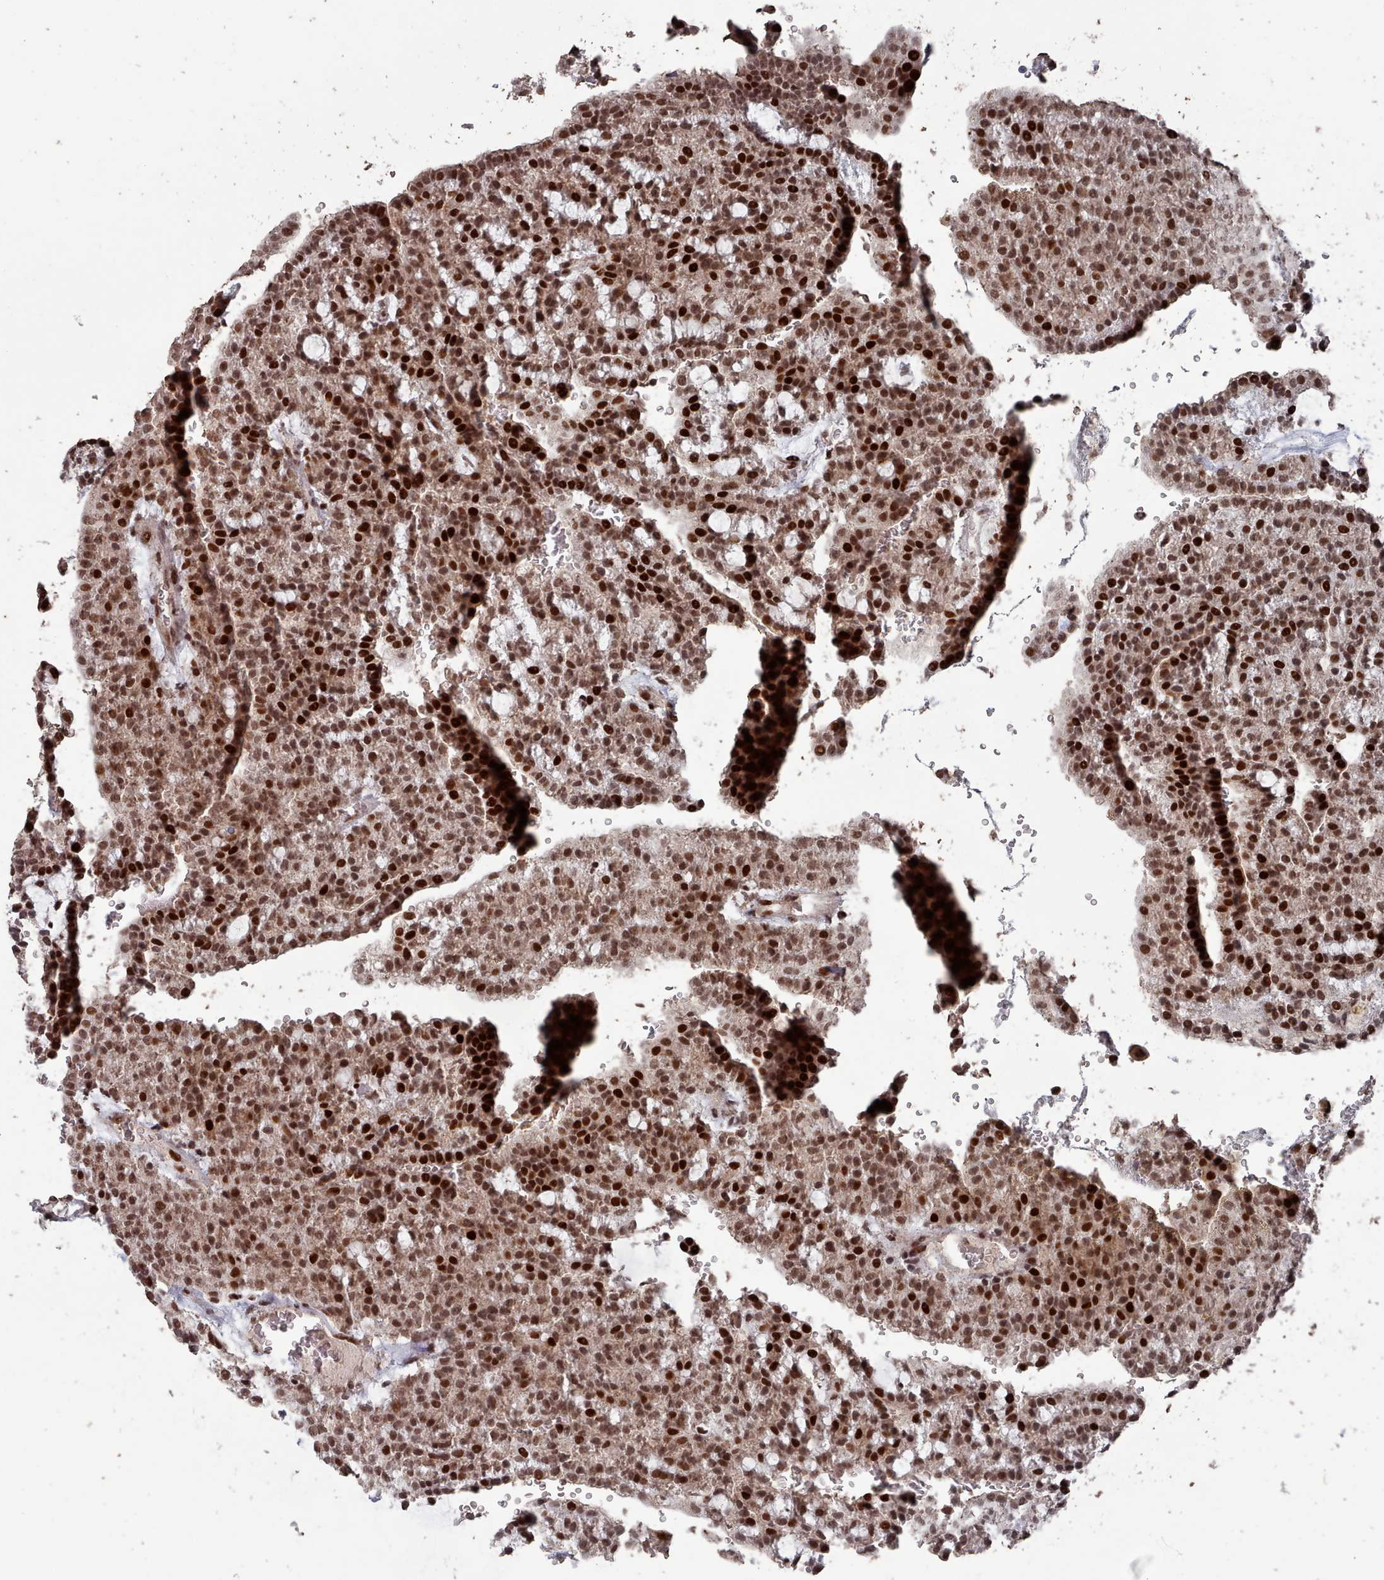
{"staining": {"intensity": "strong", "quantity": ">75%", "location": "nuclear"}, "tissue": "renal cancer", "cell_type": "Tumor cells", "image_type": "cancer", "snomed": [{"axis": "morphology", "description": "Adenocarcinoma, NOS"}, {"axis": "topography", "description": "Kidney"}], "caption": "IHC (DAB) staining of human adenocarcinoma (renal) reveals strong nuclear protein expression in approximately >75% of tumor cells. (brown staining indicates protein expression, while blue staining denotes nuclei).", "gene": "PNRC2", "patient": {"sex": "male", "age": 63}}